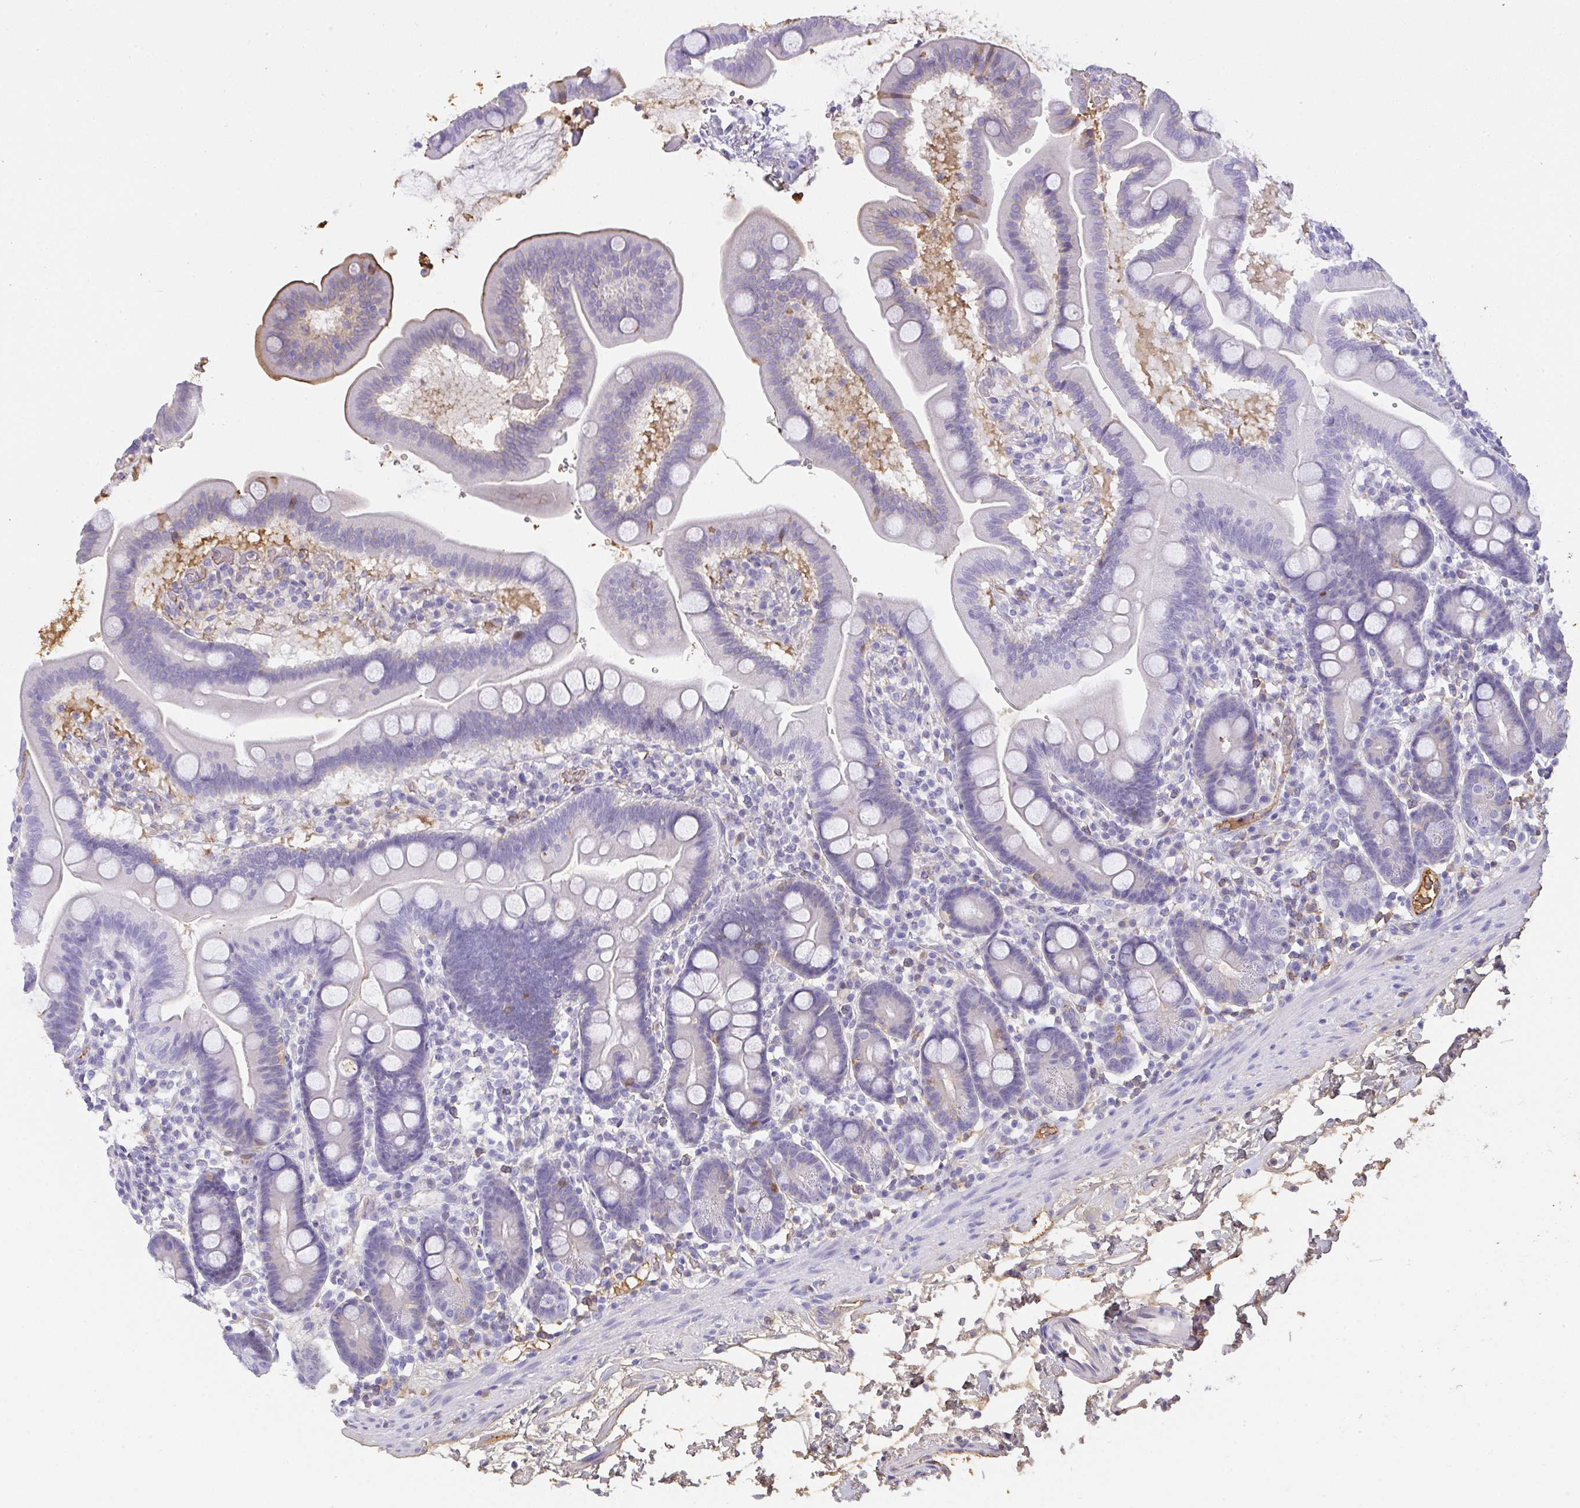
{"staining": {"intensity": "moderate", "quantity": "<25%", "location": "cytoplasmic/membranous"}, "tissue": "duodenum", "cell_type": "Glandular cells", "image_type": "normal", "snomed": [{"axis": "morphology", "description": "Normal tissue, NOS"}, {"axis": "topography", "description": "Duodenum"}], "caption": "A micrograph of human duodenum stained for a protein exhibits moderate cytoplasmic/membranous brown staining in glandular cells. (IHC, brightfield microscopy, high magnification).", "gene": "SMYD5", "patient": {"sex": "male", "age": 59}}